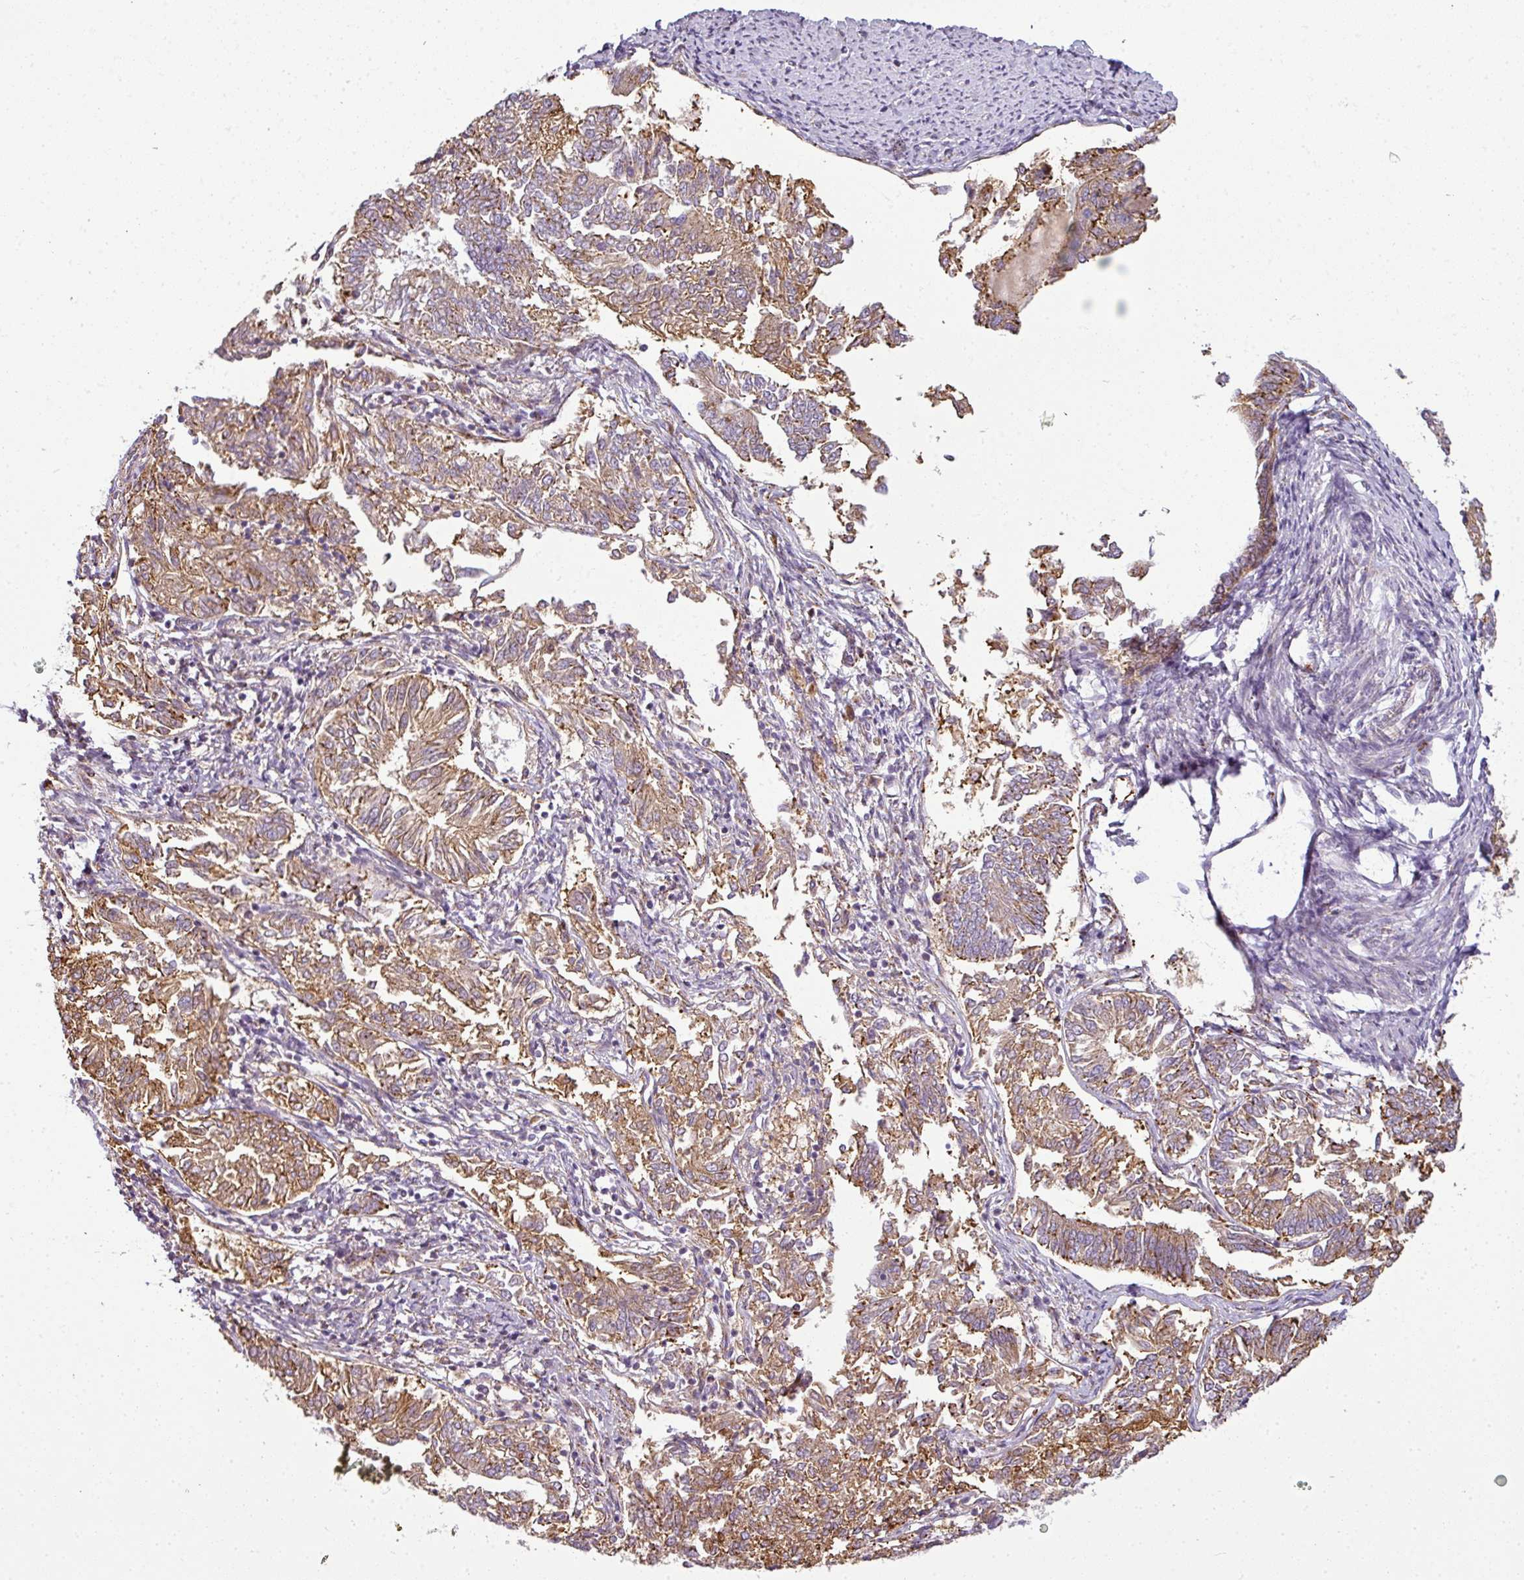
{"staining": {"intensity": "moderate", "quantity": ">75%", "location": "cytoplasmic/membranous"}, "tissue": "endometrial cancer", "cell_type": "Tumor cells", "image_type": "cancer", "snomed": [{"axis": "morphology", "description": "Adenocarcinoma, NOS"}, {"axis": "topography", "description": "Endometrium"}], "caption": "Endometrial cancer stained for a protein demonstrates moderate cytoplasmic/membranous positivity in tumor cells. The protein is stained brown, and the nuclei are stained in blue (DAB (3,3'-diaminobenzidine) IHC with brightfield microscopy, high magnification).", "gene": "ANKRD18A", "patient": {"sex": "female", "age": 58}}